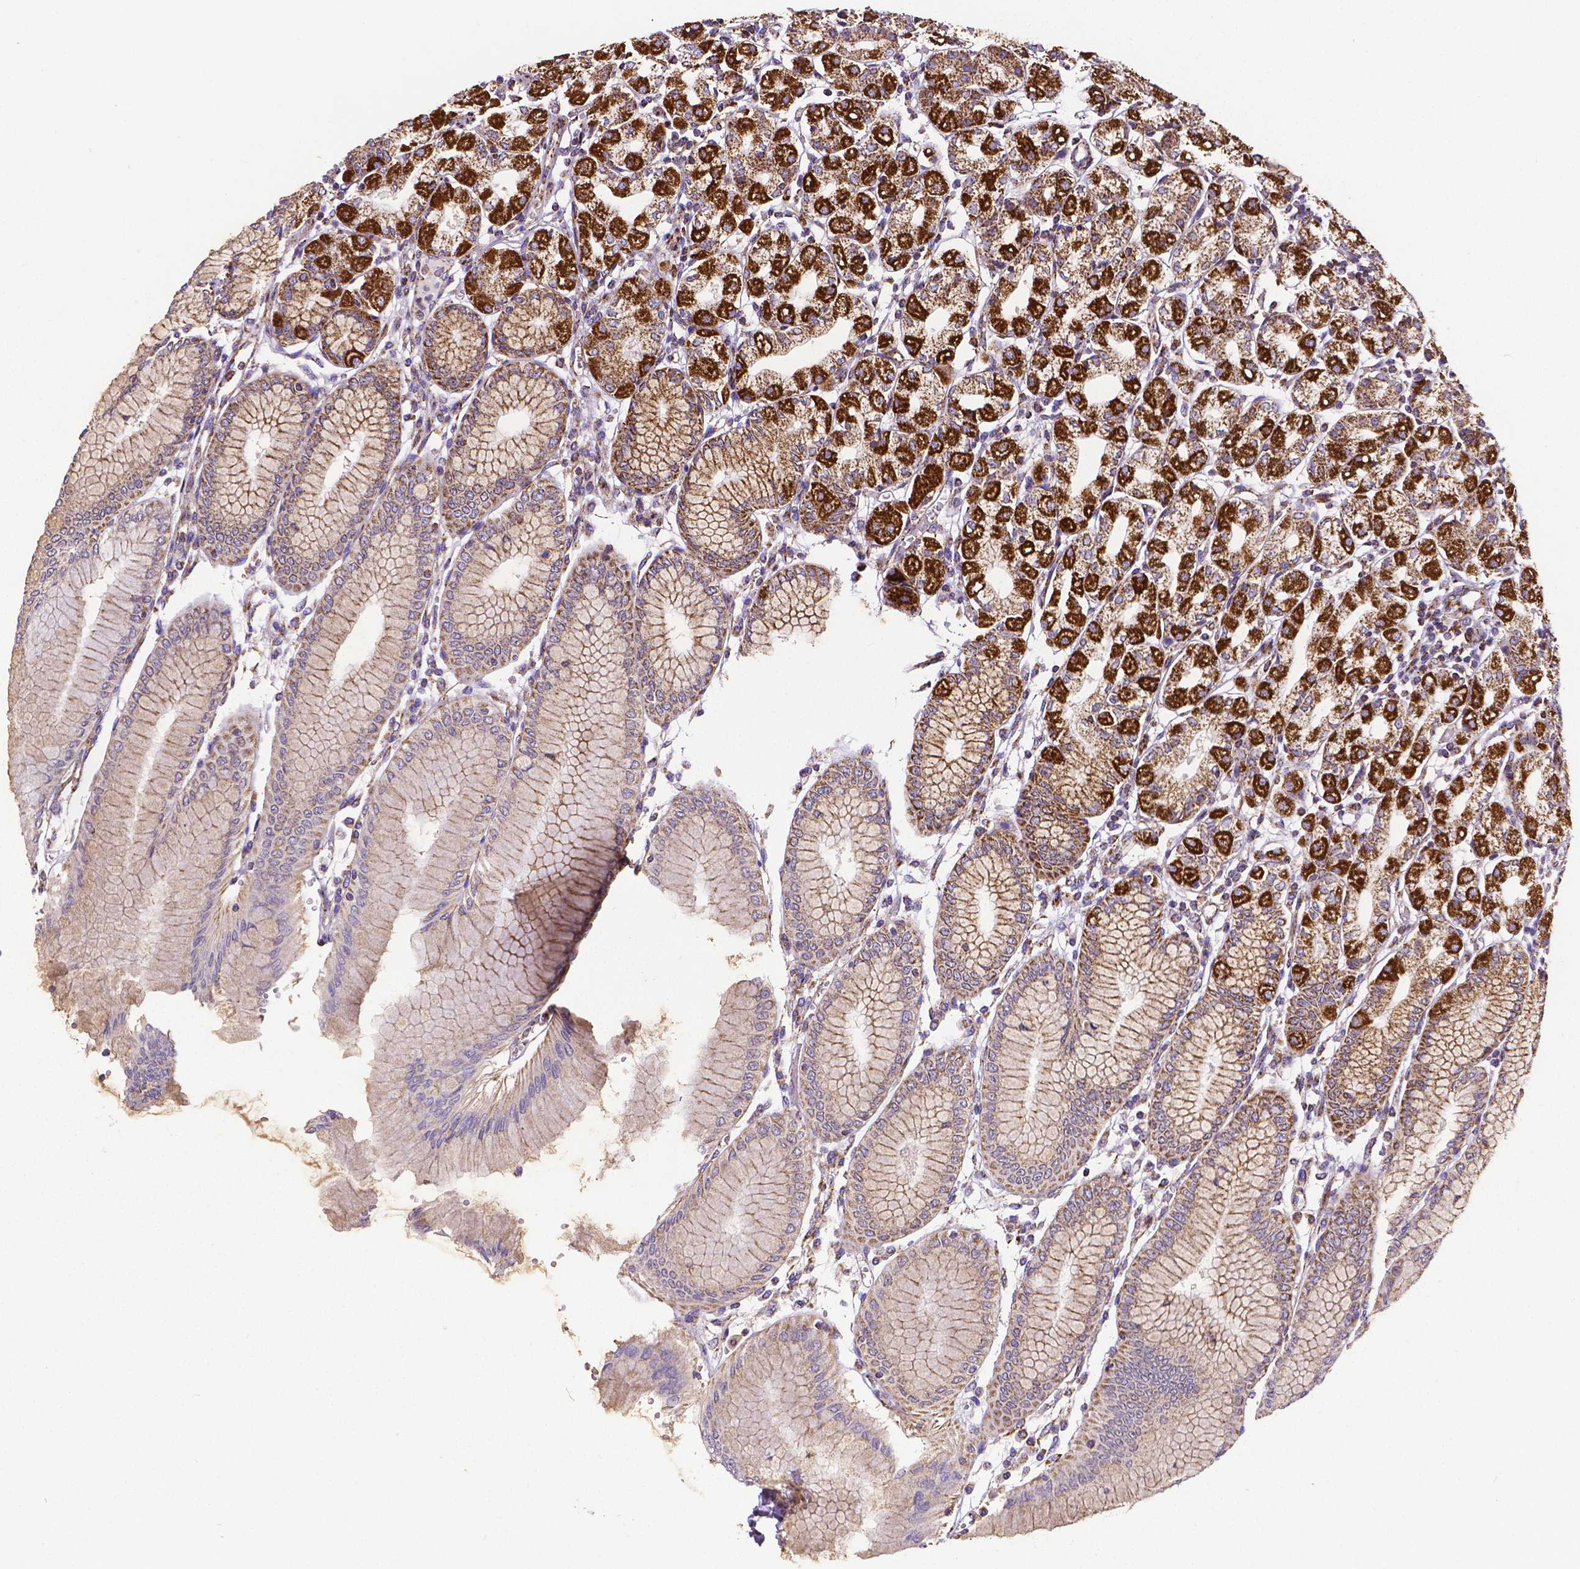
{"staining": {"intensity": "strong", "quantity": "25%-75%", "location": "cytoplasmic/membranous"}, "tissue": "stomach", "cell_type": "Glandular cells", "image_type": "normal", "snomed": [{"axis": "morphology", "description": "Normal tissue, NOS"}, {"axis": "topography", "description": "Skeletal muscle"}, {"axis": "topography", "description": "Stomach"}], "caption": "A brown stain highlights strong cytoplasmic/membranous expression of a protein in glandular cells of benign stomach. (IHC, brightfield microscopy, high magnification).", "gene": "MACC1", "patient": {"sex": "female", "age": 57}}